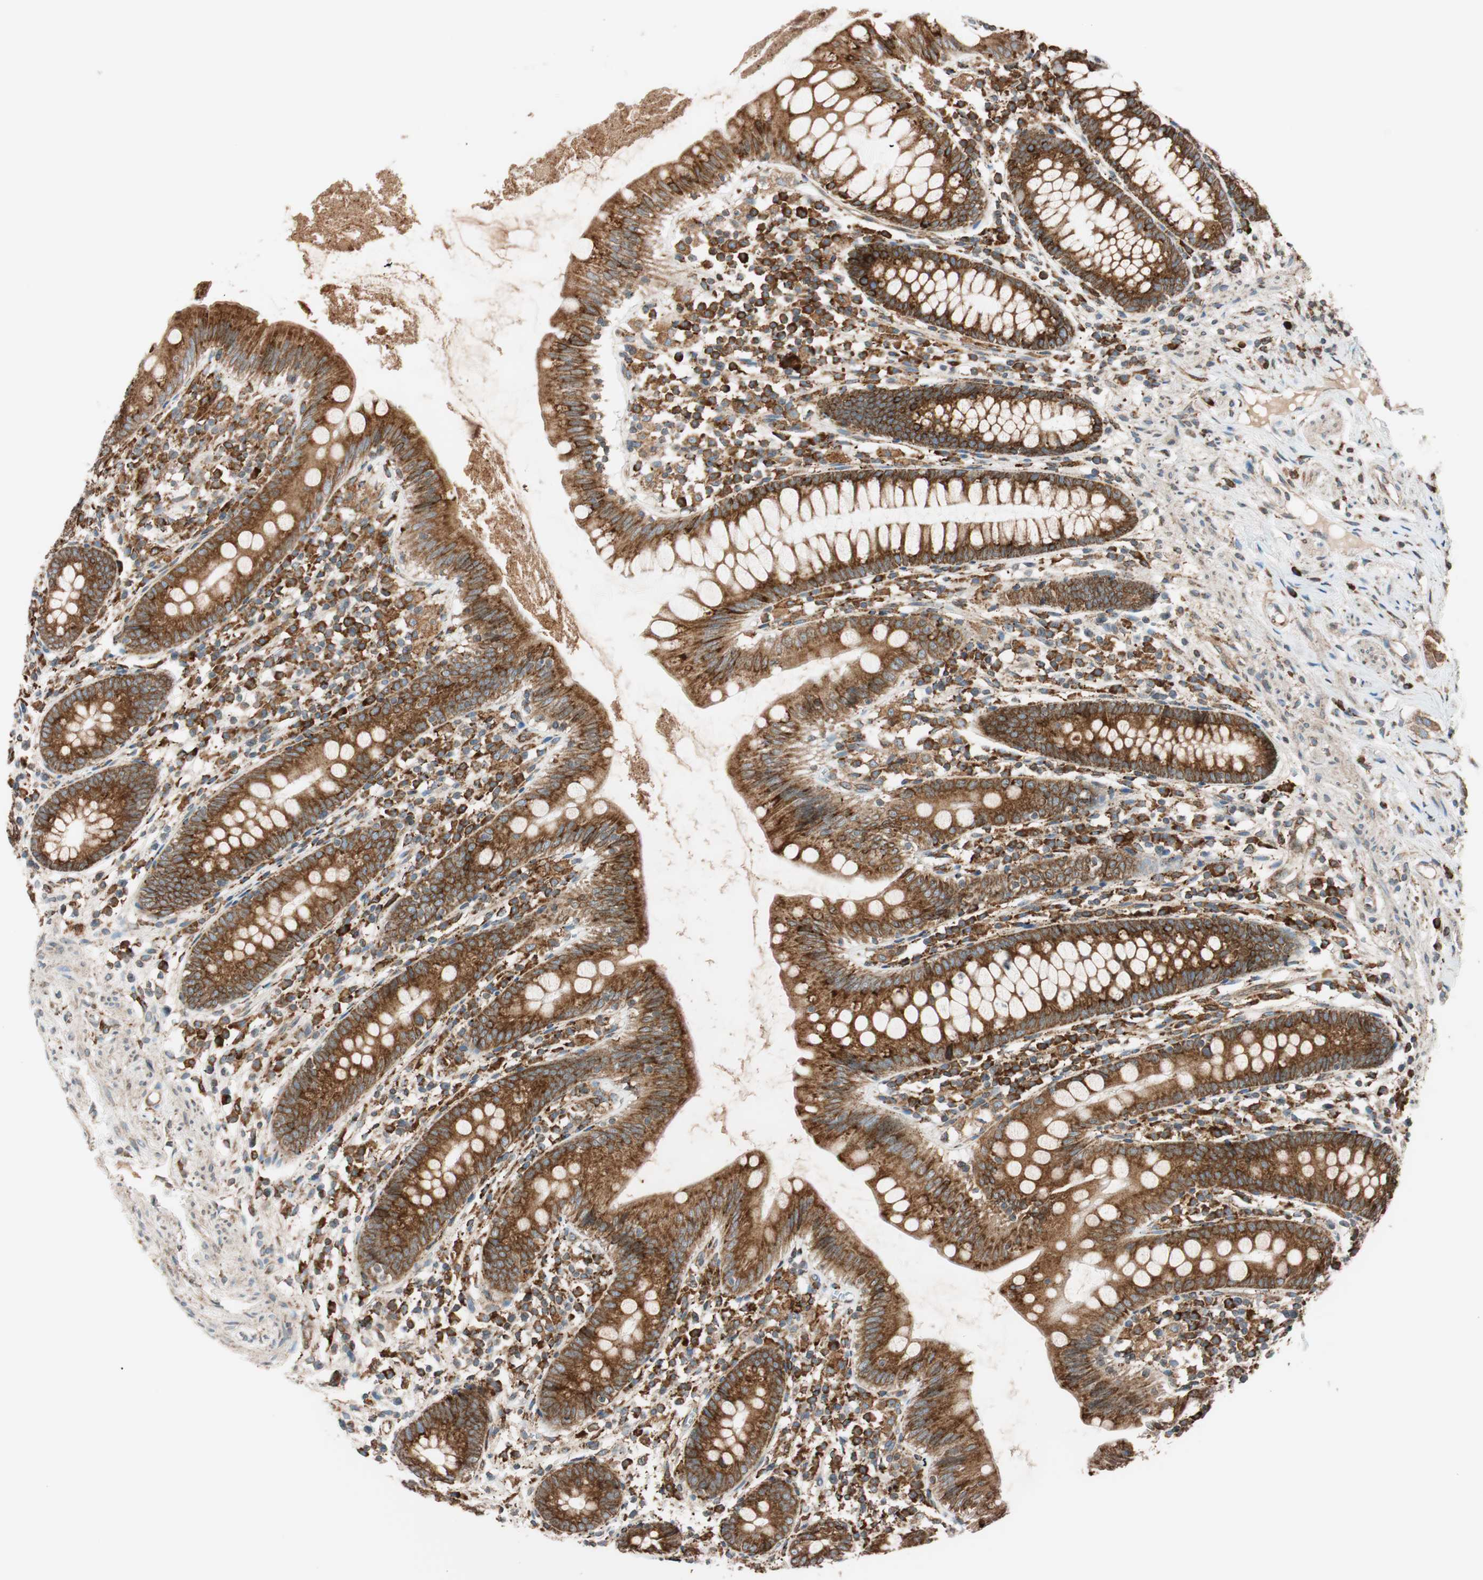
{"staining": {"intensity": "strong", "quantity": ">75%", "location": "cytoplasmic/membranous"}, "tissue": "appendix", "cell_type": "Glandular cells", "image_type": "normal", "snomed": [{"axis": "morphology", "description": "Normal tissue, NOS"}, {"axis": "topography", "description": "Appendix"}], "caption": "Unremarkable appendix shows strong cytoplasmic/membranous positivity in approximately >75% of glandular cells, visualized by immunohistochemistry.", "gene": "PRKCSH", "patient": {"sex": "male", "age": 52}}